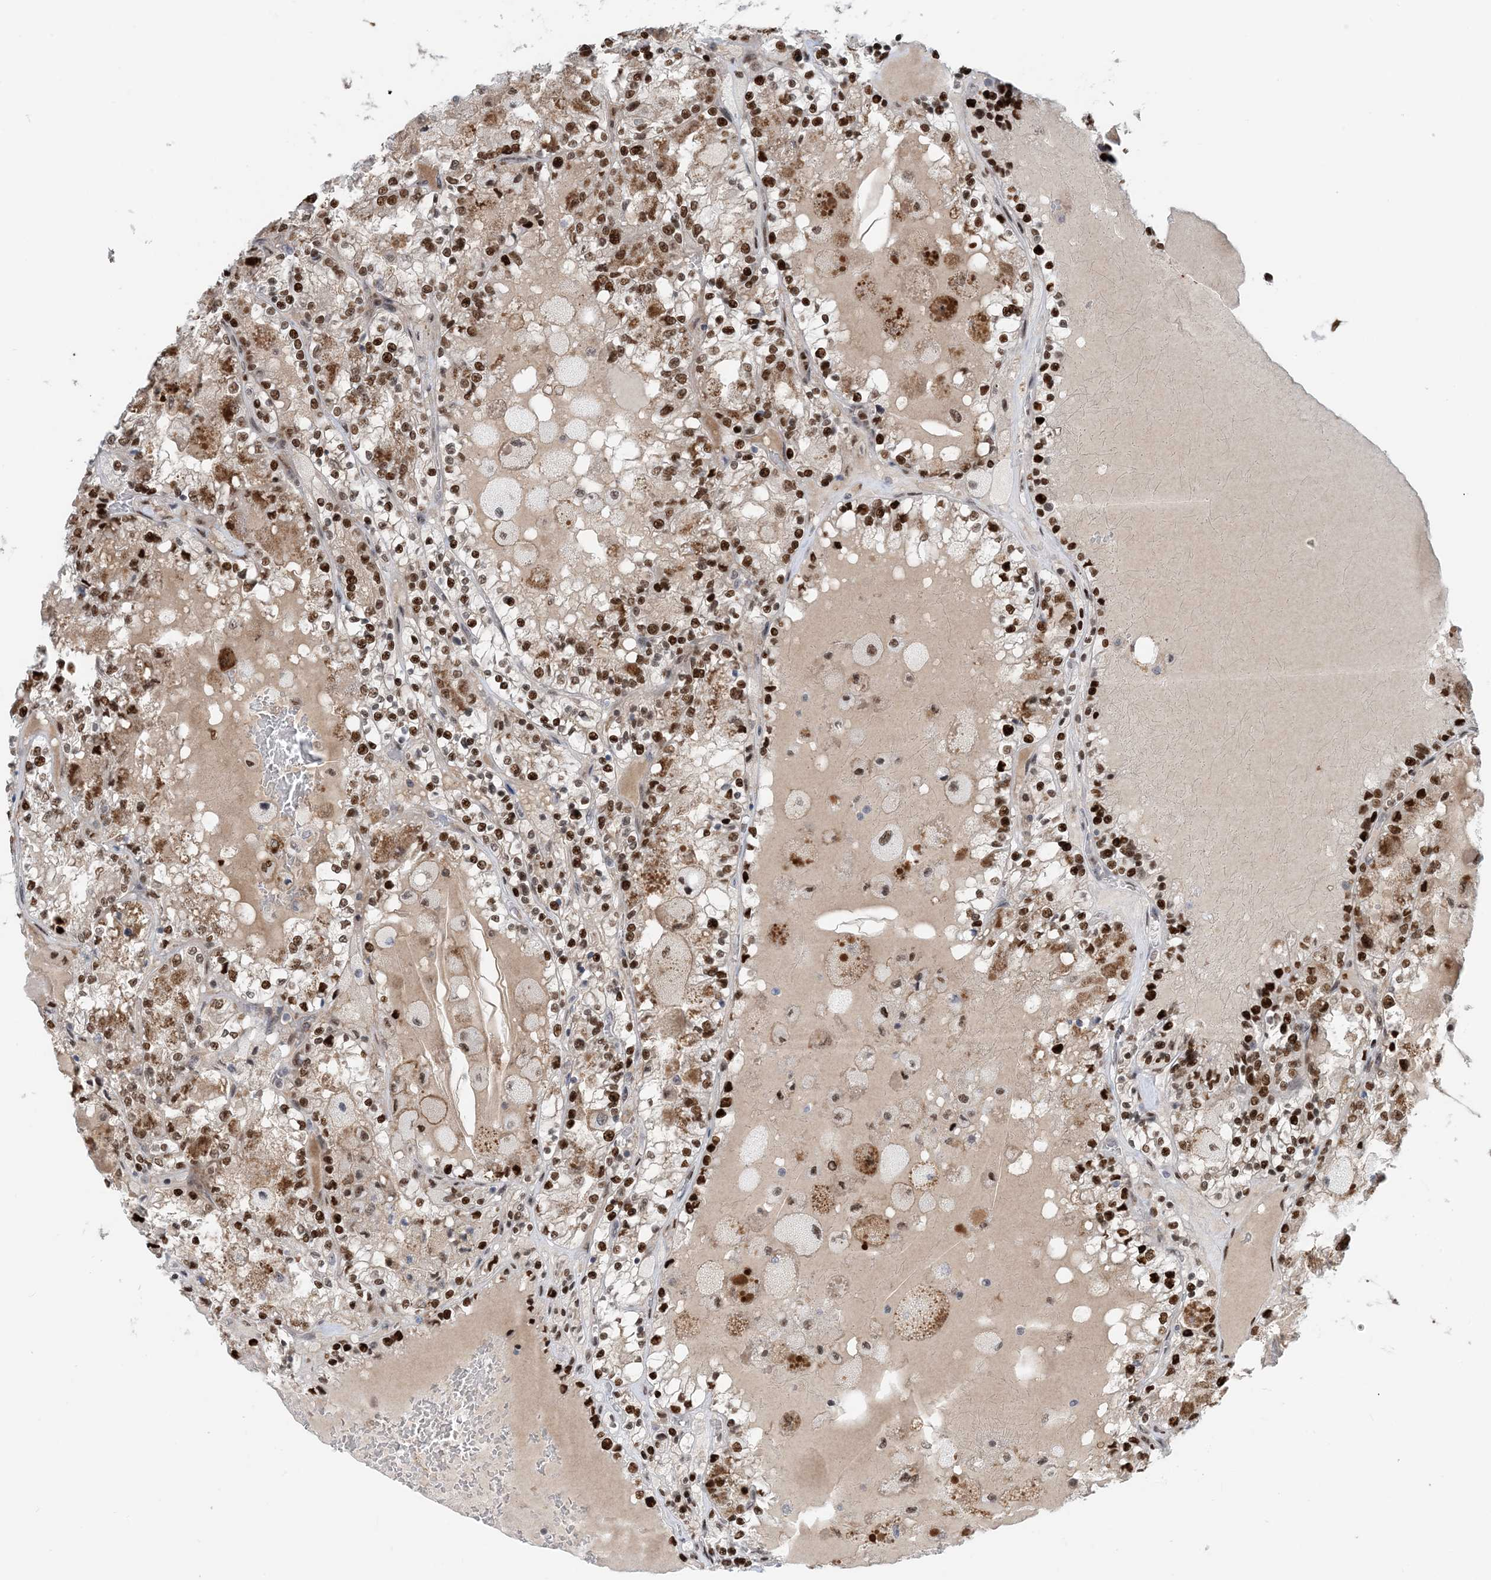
{"staining": {"intensity": "strong", "quantity": ">75%", "location": "nuclear"}, "tissue": "renal cancer", "cell_type": "Tumor cells", "image_type": "cancer", "snomed": [{"axis": "morphology", "description": "Adenocarcinoma, NOS"}, {"axis": "topography", "description": "Kidney"}], "caption": "Renal cancer stained with DAB (3,3'-diaminobenzidine) IHC reveals high levels of strong nuclear expression in approximately >75% of tumor cells.", "gene": "HEMK1", "patient": {"sex": "female", "age": 56}}